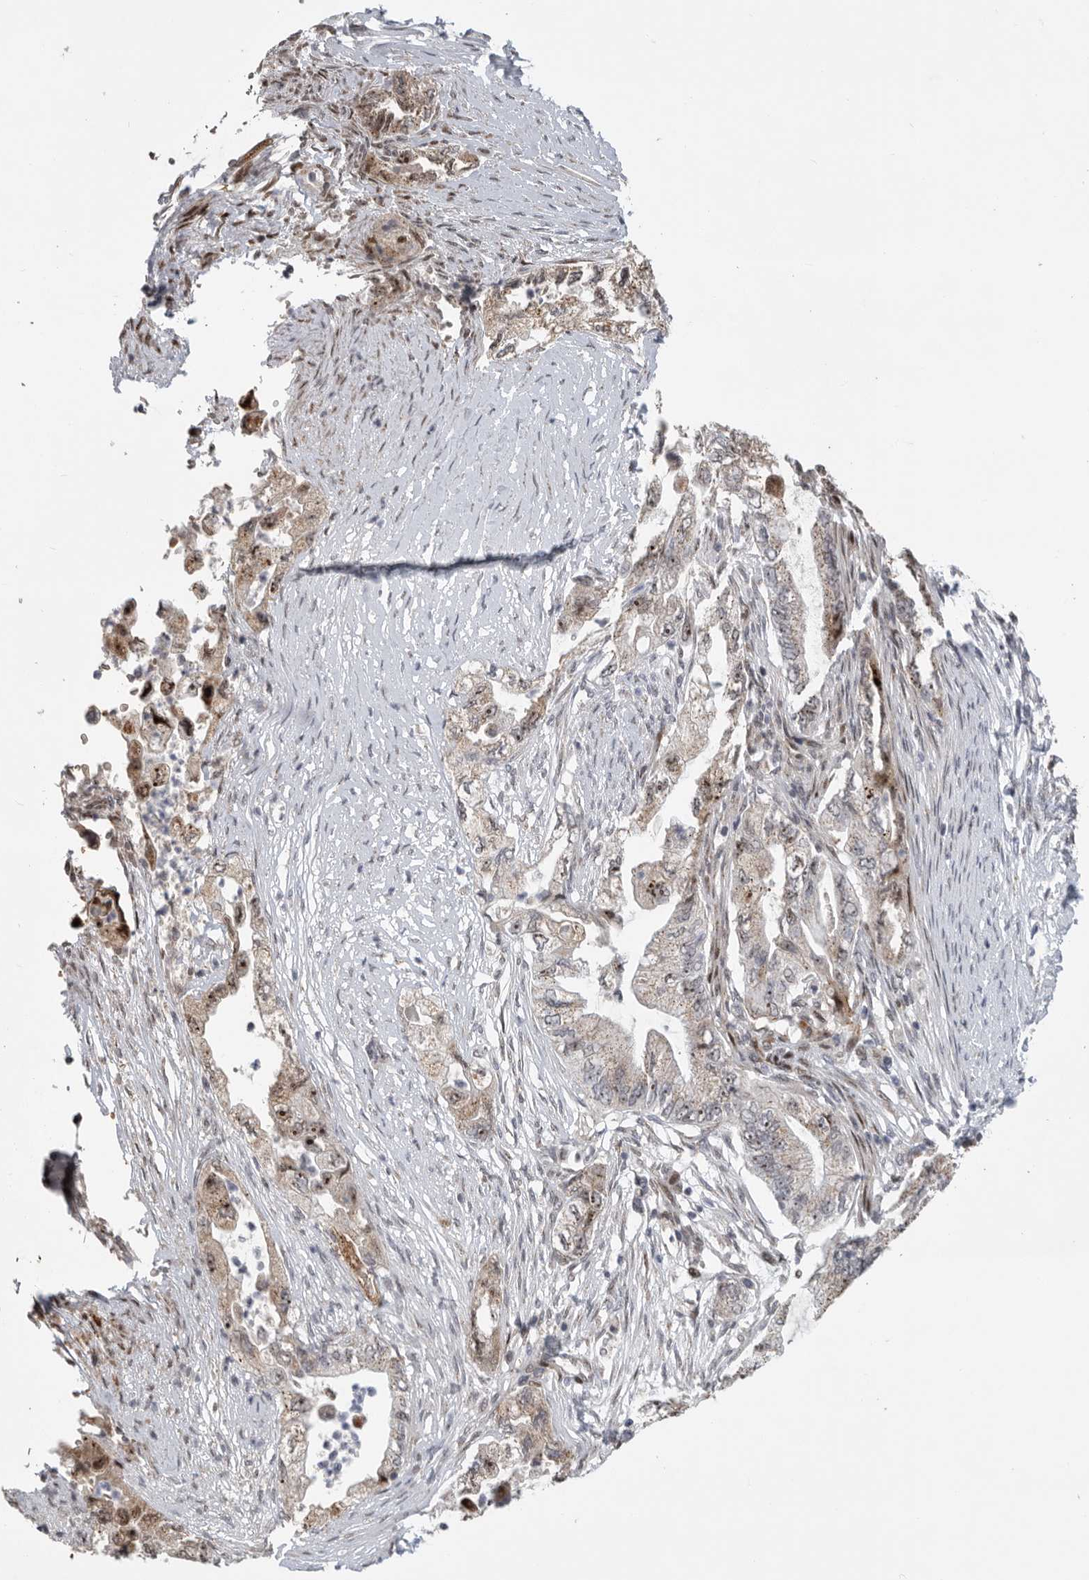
{"staining": {"intensity": "moderate", "quantity": "25%-75%", "location": "cytoplasmic/membranous,nuclear"}, "tissue": "pancreatic cancer", "cell_type": "Tumor cells", "image_type": "cancer", "snomed": [{"axis": "morphology", "description": "Adenocarcinoma, NOS"}, {"axis": "topography", "description": "Pancreas"}], "caption": "IHC photomicrograph of neoplastic tissue: adenocarcinoma (pancreatic) stained using immunohistochemistry shows medium levels of moderate protein expression localized specifically in the cytoplasmic/membranous and nuclear of tumor cells, appearing as a cytoplasmic/membranous and nuclear brown color.", "gene": "PCMTD1", "patient": {"sex": "female", "age": 73}}